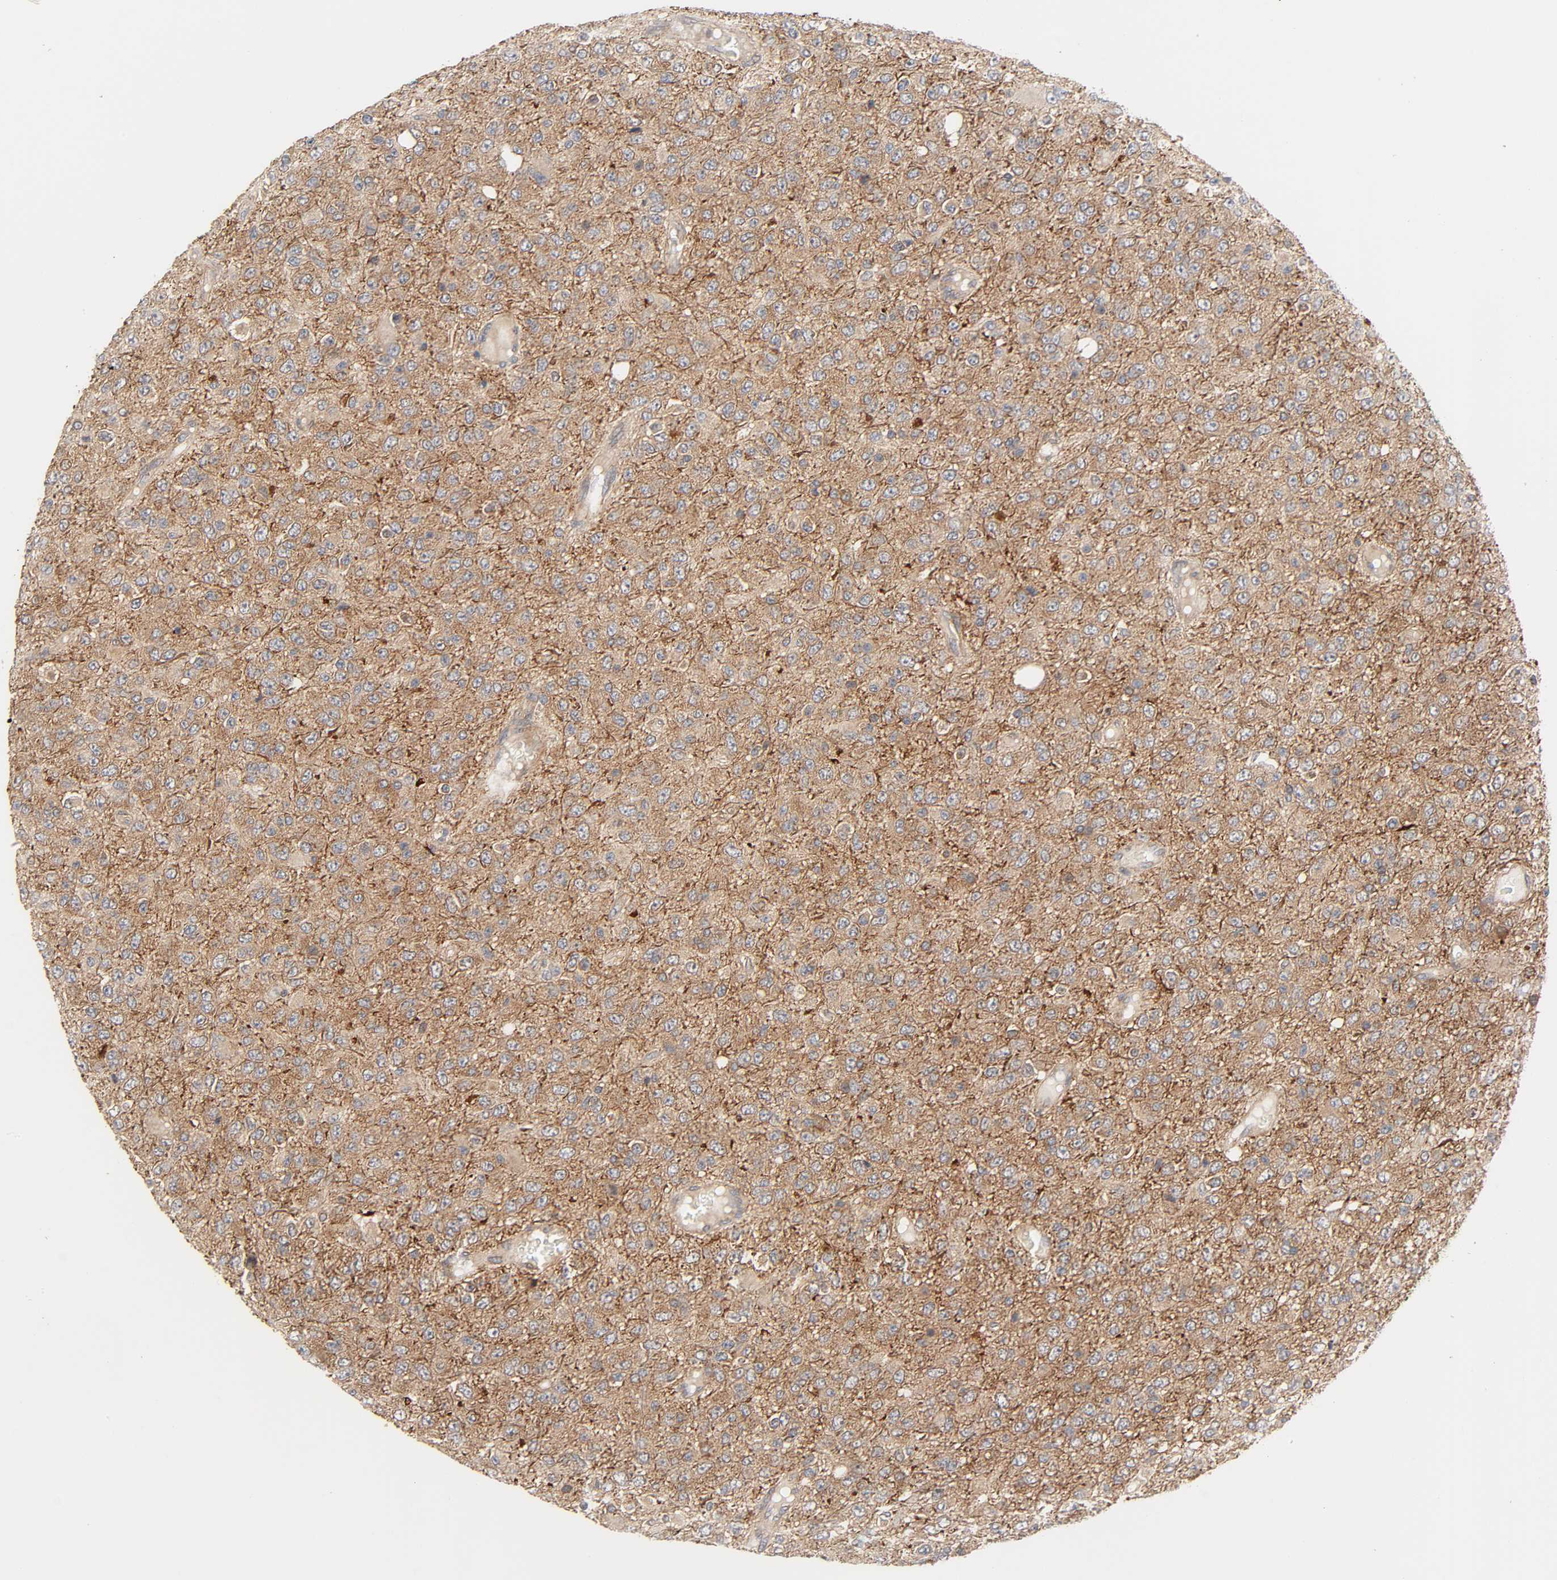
{"staining": {"intensity": "moderate", "quantity": ">75%", "location": "cytoplasmic/membranous"}, "tissue": "glioma", "cell_type": "Tumor cells", "image_type": "cancer", "snomed": [{"axis": "morphology", "description": "Glioma, malignant, High grade"}, {"axis": "topography", "description": "pancreas cauda"}], "caption": "Protein expression analysis of human glioma reveals moderate cytoplasmic/membranous staining in about >75% of tumor cells.", "gene": "NEMF", "patient": {"sex": "male", "age": 60}}